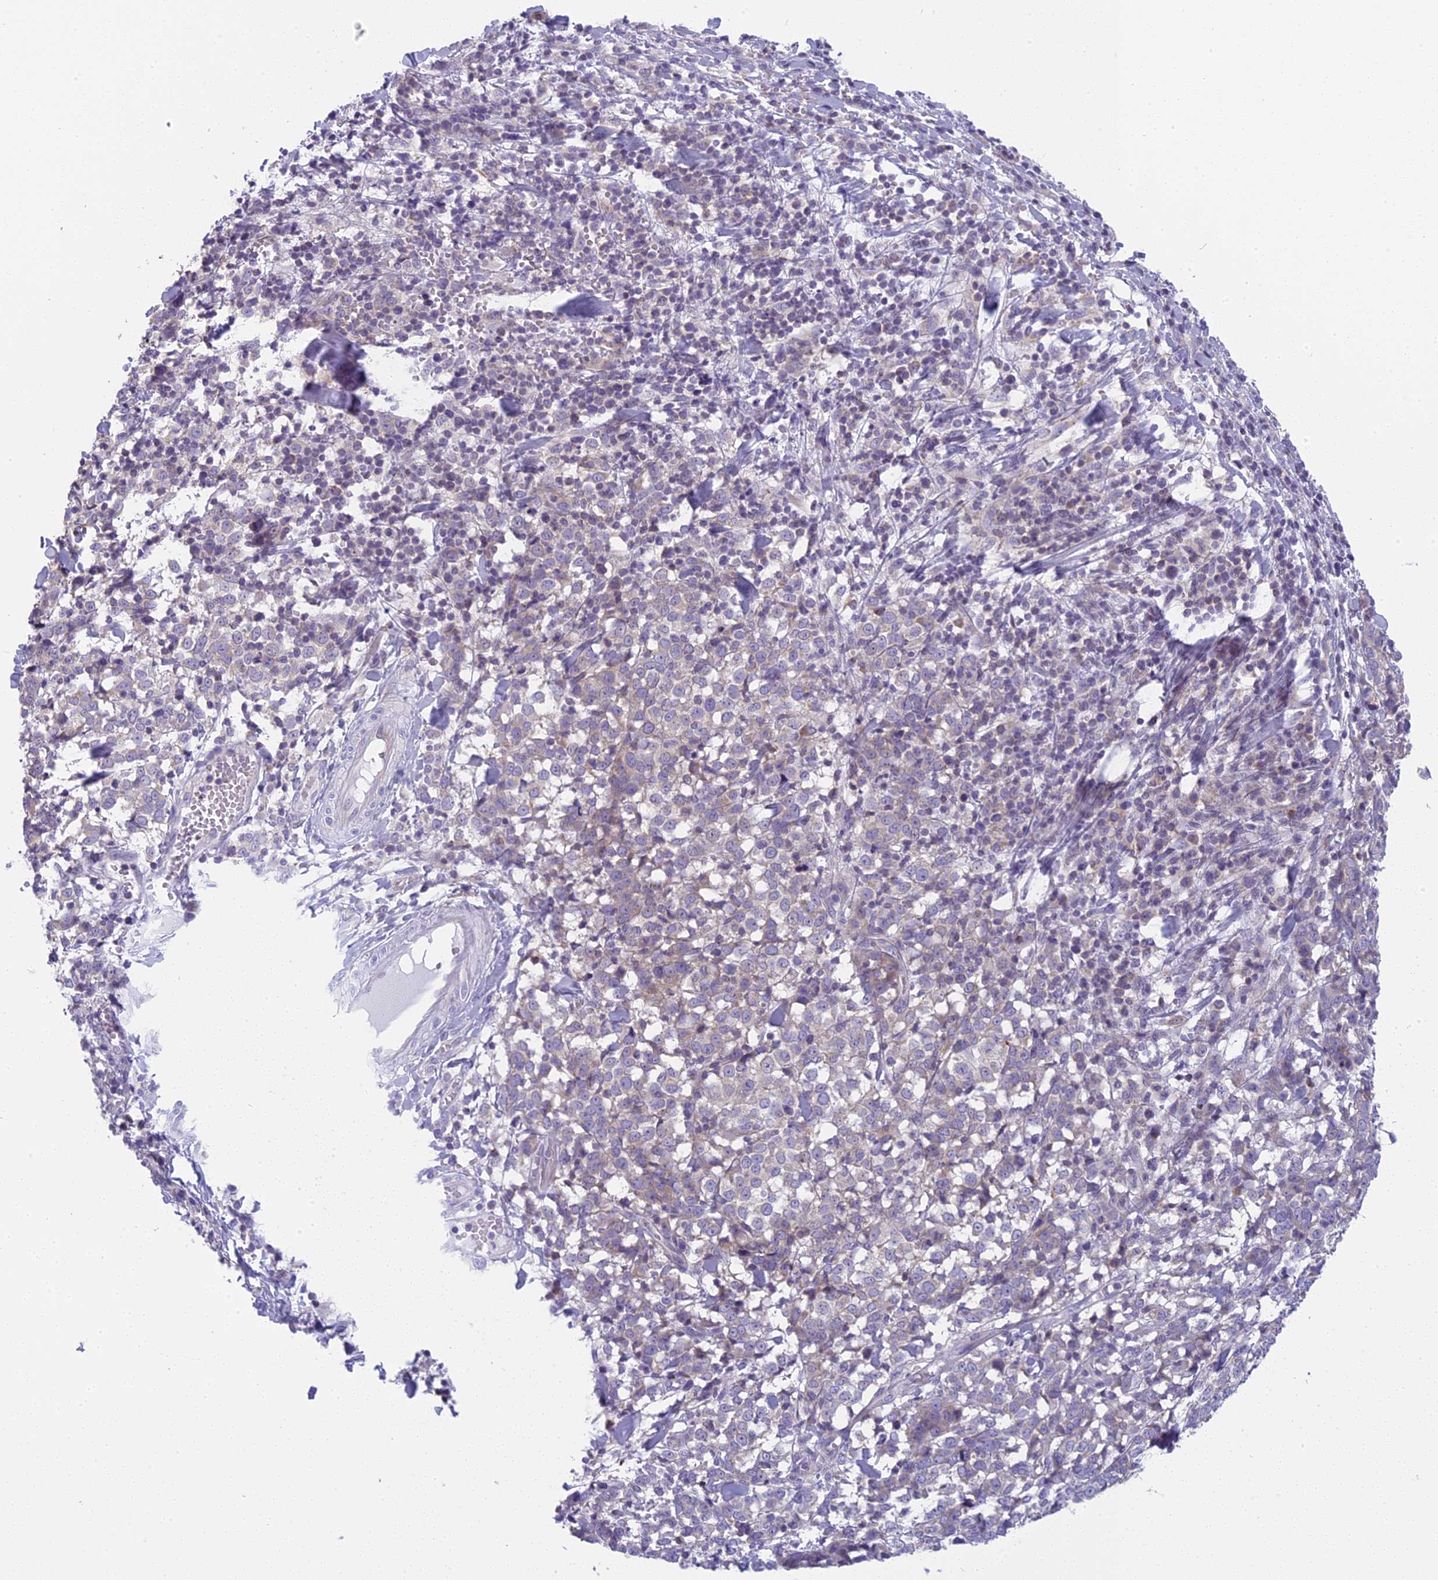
{"staining": {"intensity": "weak", "quantity": "<25%", "location": "cytoplasmic/membranous"}, "tissue": "melanoma", "cell_type": "Tumor cells", "image_type": "cancer", "snomed": [{"axis": "morphology", "description": "Malignant melanoma, NOS"}, {"axis": "topography", "description": "Skin"}], "caption": "IHC image of human melanoma stained for a protein (brown), which exhibits no expression in tumor cells. (DAB immunohistochemistry (IHC), high magnification).", "gene": "ARHGEF37", "patient": {"sex": "female", "age": 72}}